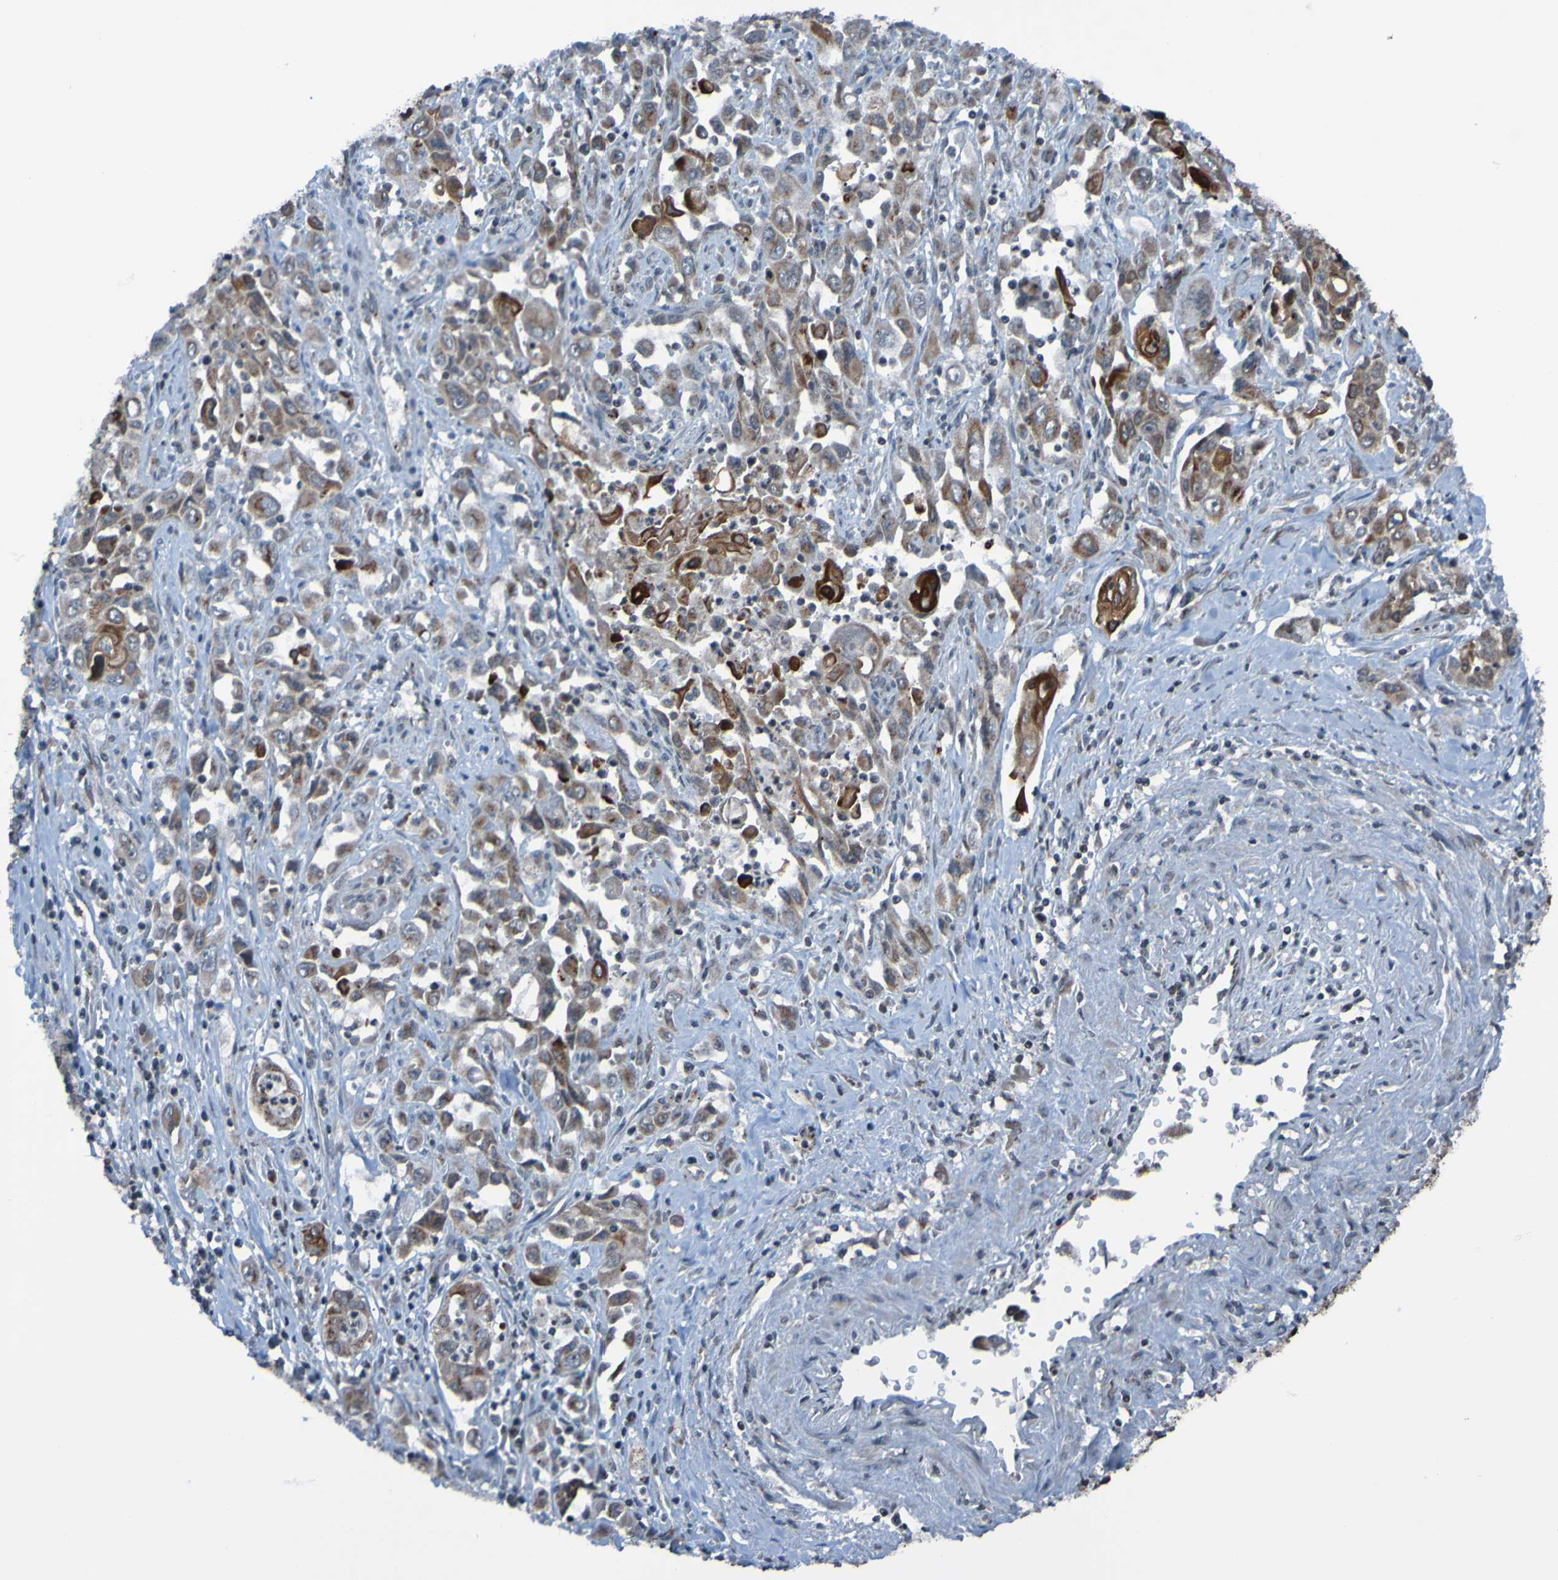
{"staining": {"intensity": "moderate", "quantity": ">75%", "location": "cytoplasmic/membranous"}, "tissue": "pancreatic cancer", "cell_type": "Tumor cells", "image_type": "cancer", "snomed": [{"axis": "morphology", "description": "Adenocarcinoma, NOS"}, {"axis": "topography", "description": "Pancreas"}], "caption": "A brown stain shows moderate cytoplasmic/membranous positivity of a protein in human pancreatic cancer tumor cells. (brown staining indicates protein expression, while blue staining denotes nuclei).", "gene": "UNG", "patient": {"sex": "male", "age": 70}}